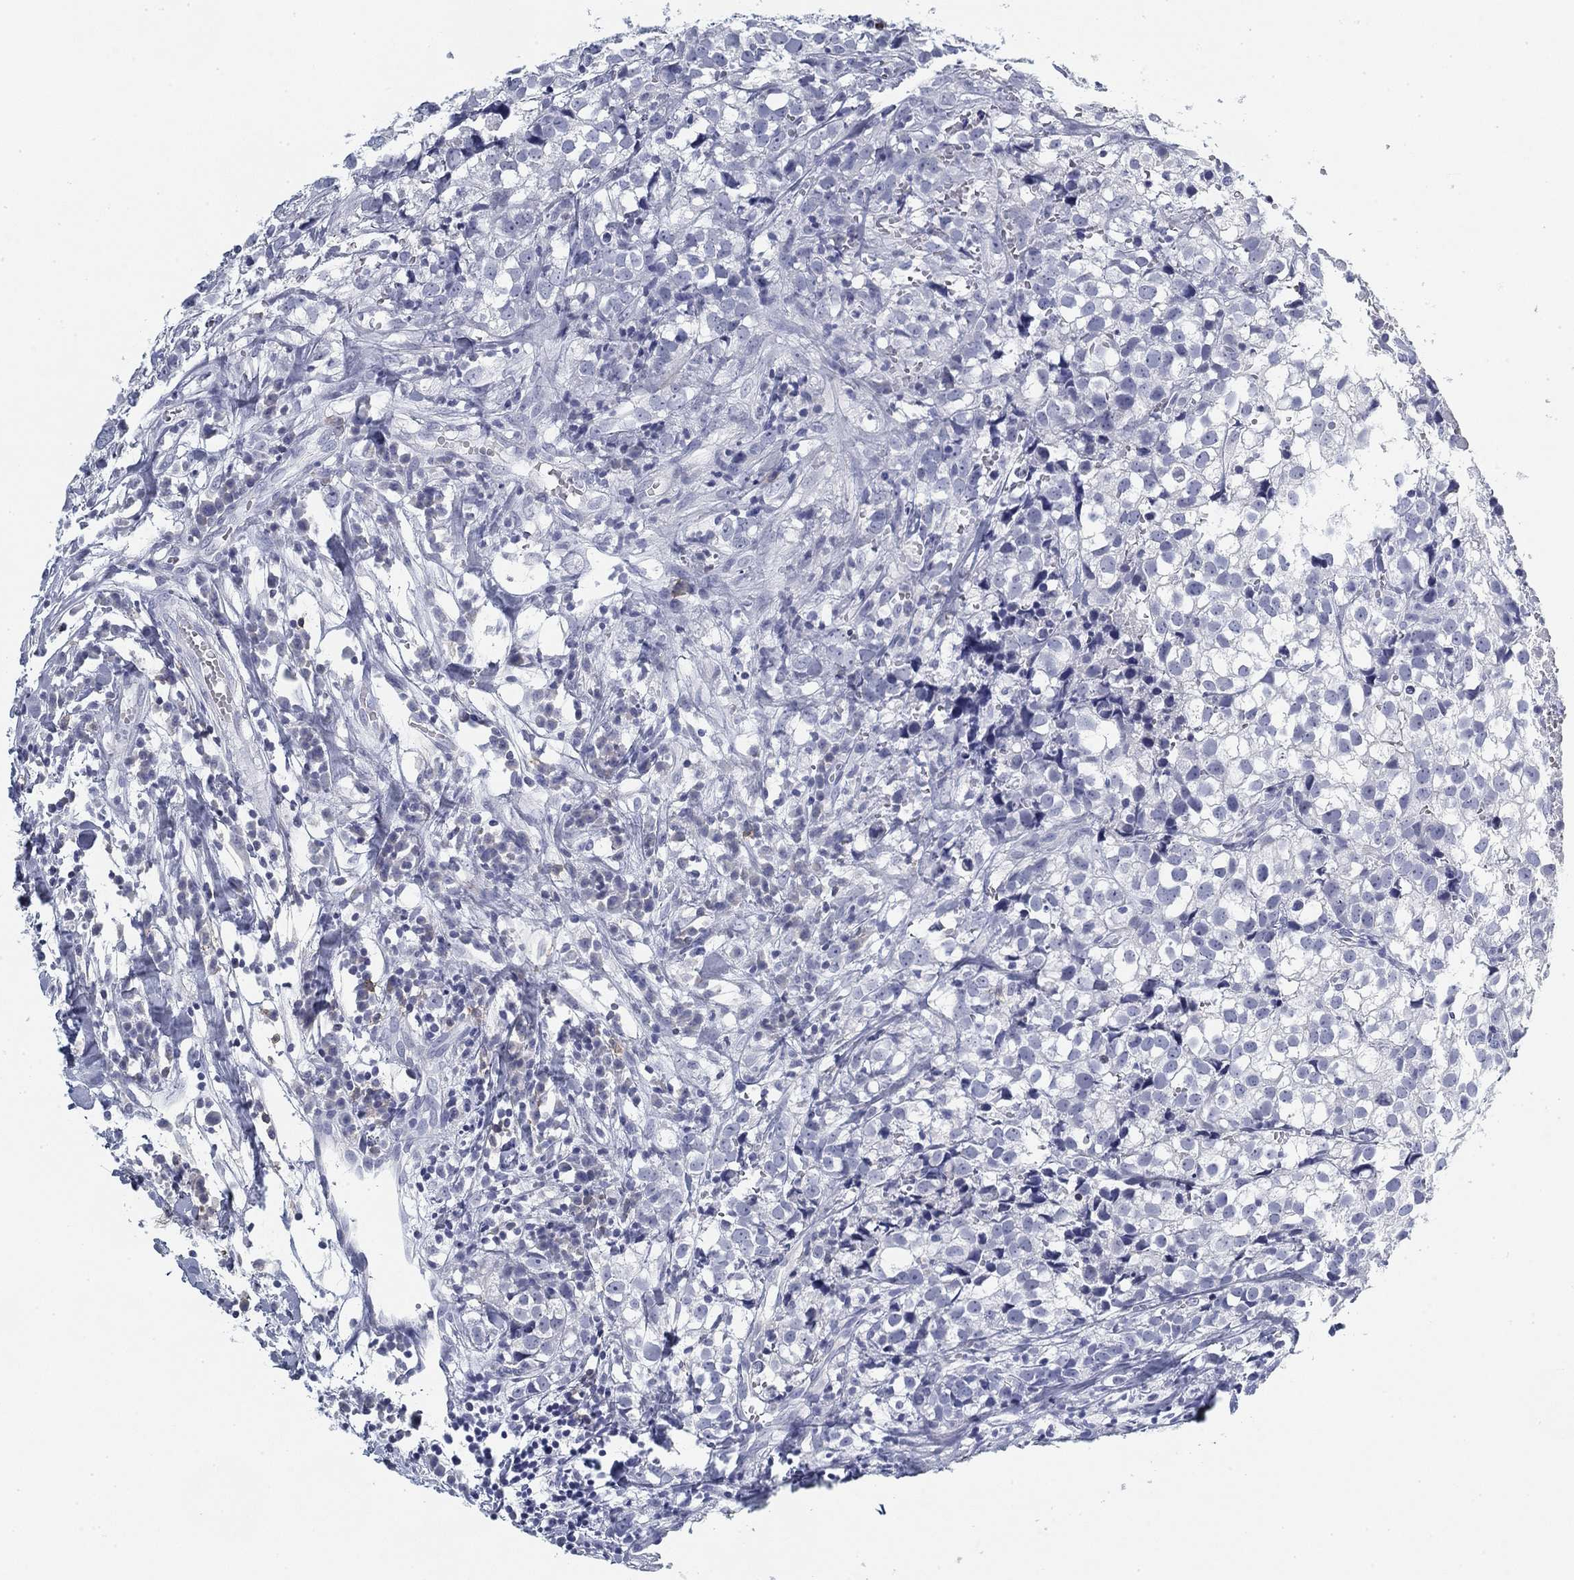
{"staining": {"intensity": "negative", "quantity": "none", "location": "none"}, "tissue": "breast cancer", "cell_type": "Tumor cells", "image_type": "cancer", "snomed": [{"axis": "morphology", "description": "Duct carcinoma"}, {"axis": "topography", "description": "Breast"}], "caption": "The IHC histopathology image has no significant staining in tumor cells of breast cancer (intraductal carcinoma) tissue. (DAB (3,3'-diaminobenzidine) immunohistochemistry (IHC) visualized using brightfield microscopy, high magnification).", "gene": "CD79B", "patient": {"sex": "female", "age": 30}}